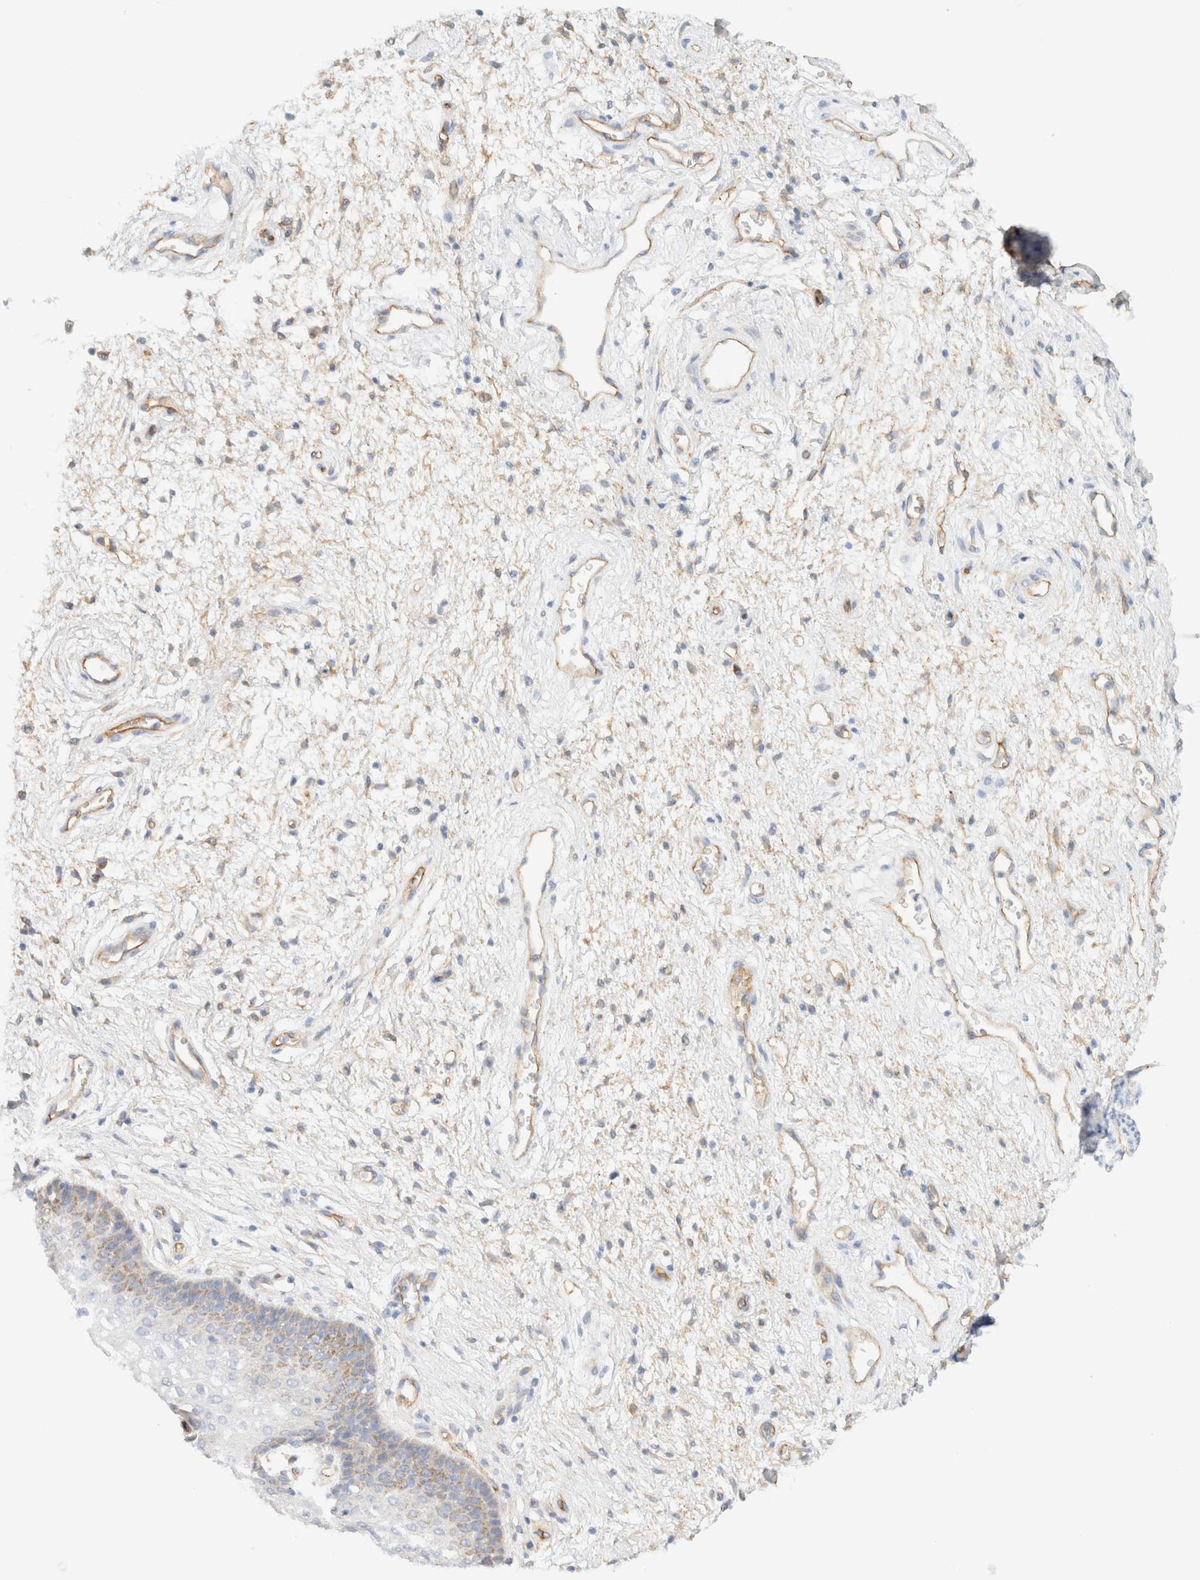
{"staining": {"intensity": "weak", "quantity": "<25%", "location": "cytoplasmic/membranous"}, "tissue": "vagina", "cell_type": "Squamous epithelial cells", "image_type": "normal", "snomed": [{"axis": "morphology", "description": "Normal tissue, NOS"}, {"axis": "topography", "description": "Vagina"}], "caption": "Protein analysis of normal vagina shows no significant expression in squamous epithelial cells. (Immunohistochemistry (ihc), brightfield microscopy, high magnification).", "gene": "CYB5R4", "patient": {"sex": "female", "age": 34}}